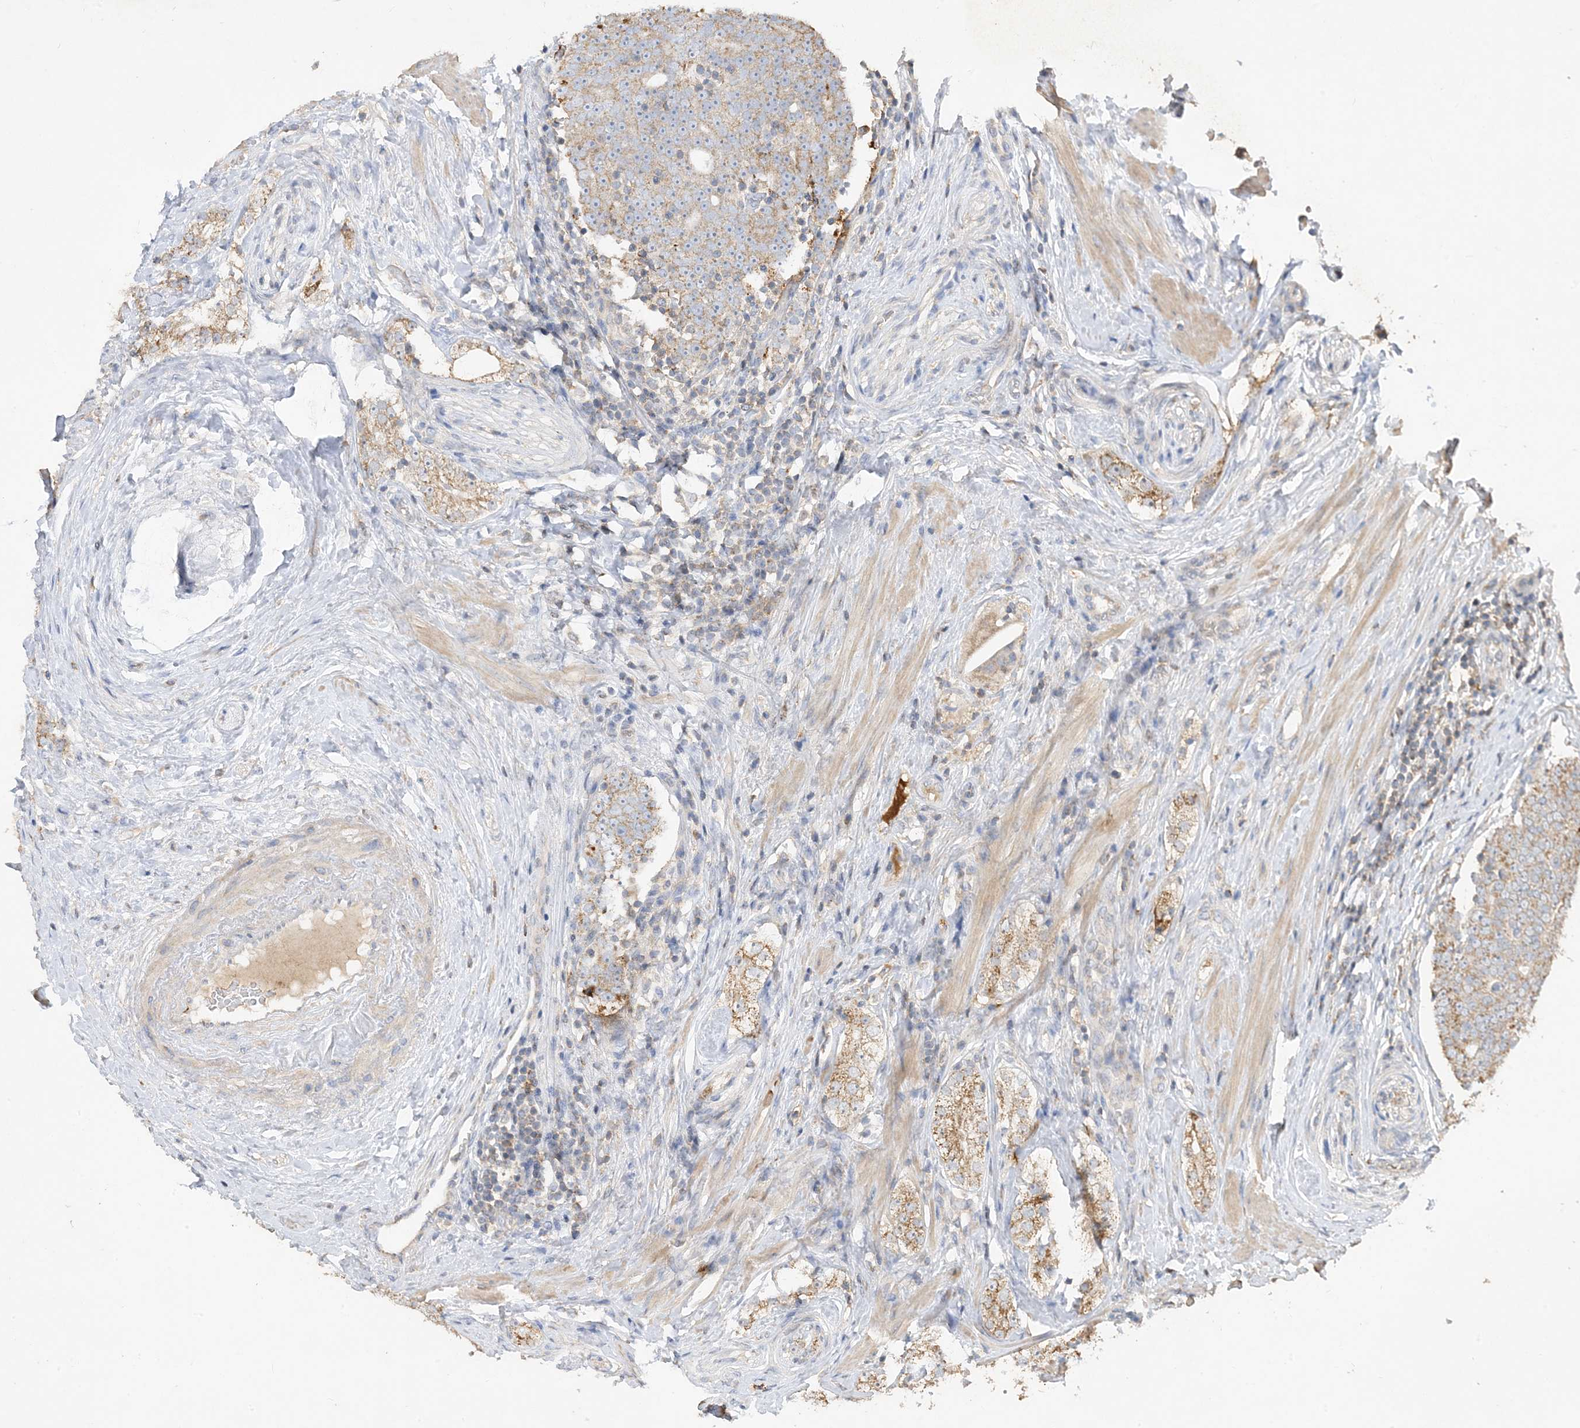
{"staining": {"intensity": "moderate", "quantity": "25%-75%", "location": "cytoplasmic/membranous"}, "tissue": "prostate cancer", "cell_type": "Tumor cells", "image_type": "cancer", "snomed": [{"axis": "morphology", "description": "Adenocarcinoma, High grade"}, {"axis": "topography", "description": "Prostate"}], "caption": "Immunohistochemical staining of human prostate cancer (adenocarcinoma (high-grade)) reveals medium levels of moderate cytoplasmic/membranous expression in approximately 25%-75% of tumor cells.", "gene": "ECHDC1", "patient": {"sex": "male", "age": 56}}